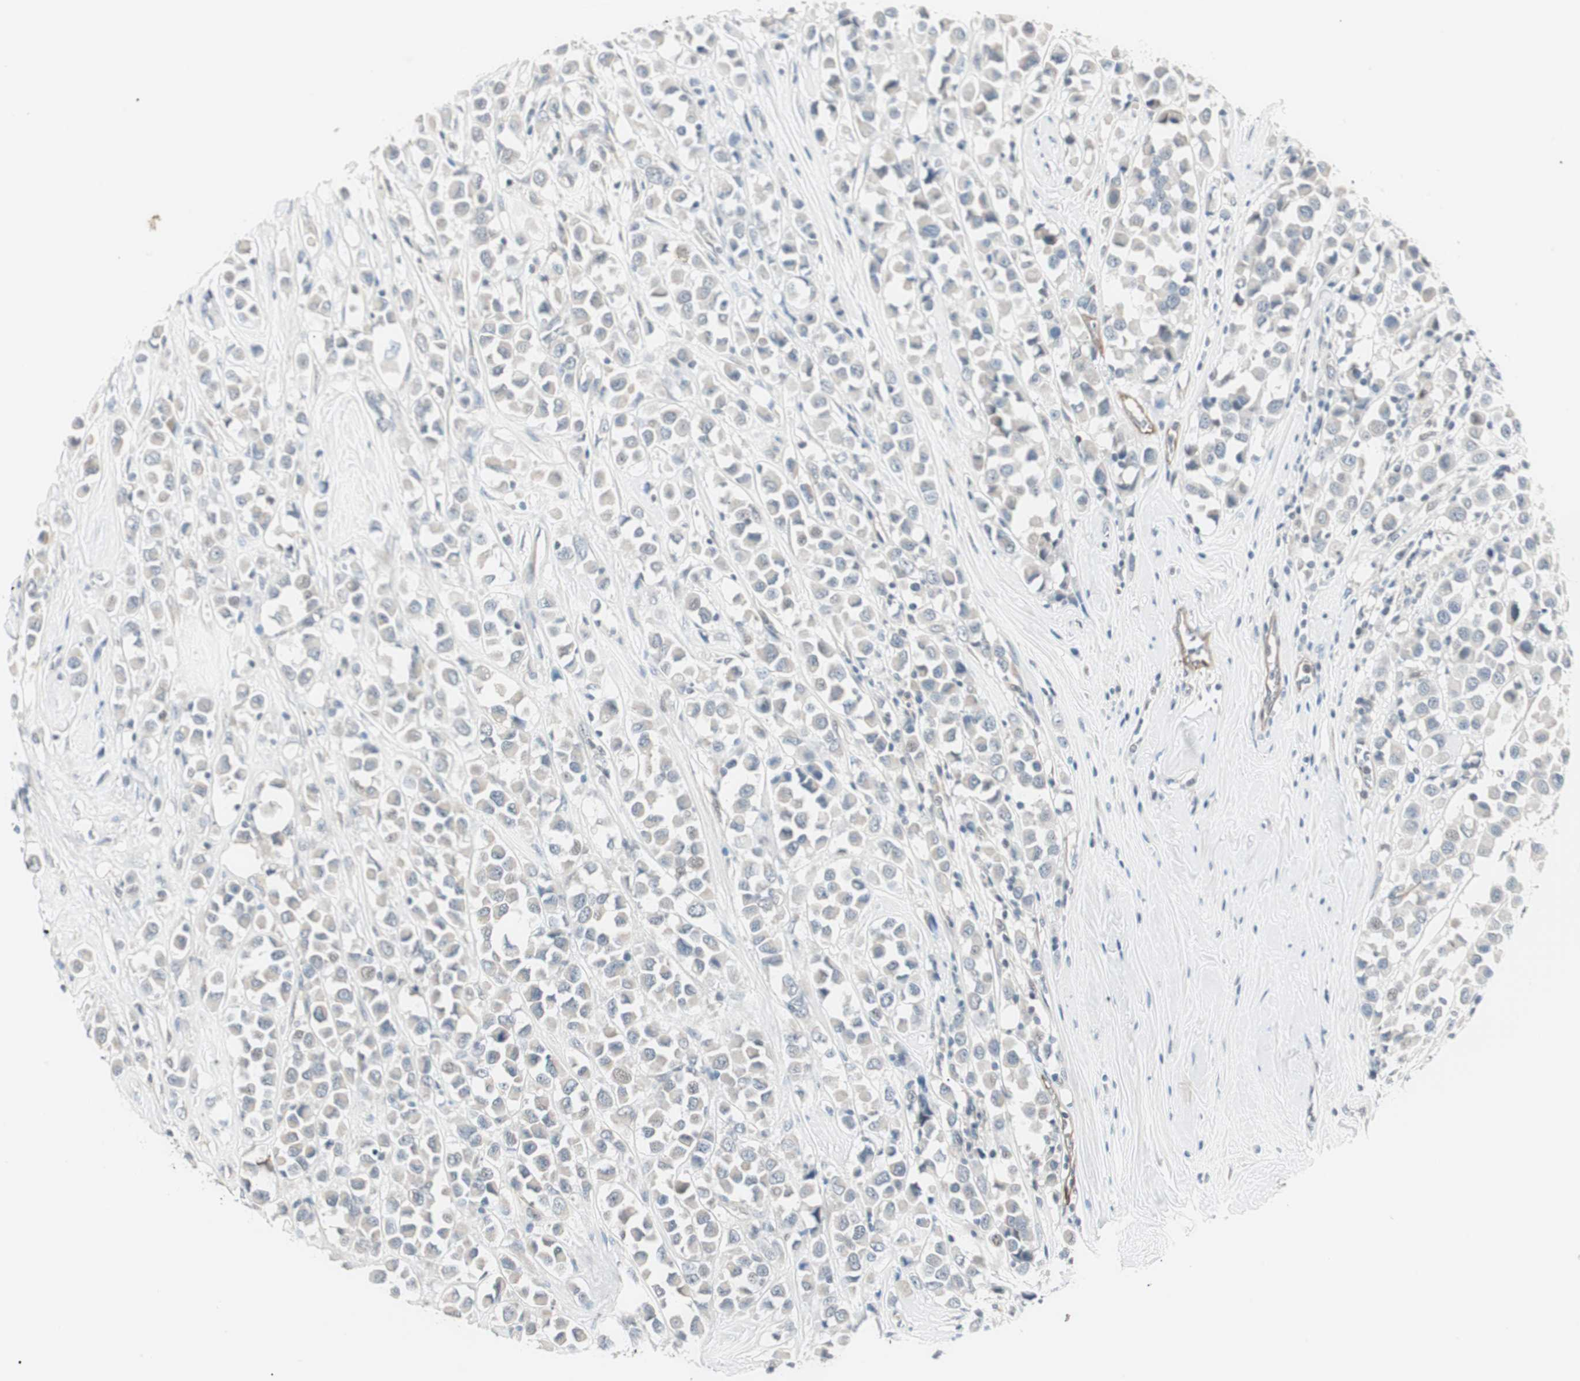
{"staining": {"intensity": "negative", "quantity": "none", "location": "none"}, "tissue": "breast cancer", "cell_type": "Tumor cells", "image_type": "cancer", "snomed": [{"axis": "morphology", "description": "Duct carcinoma"}, {"axis": "topography", "description": "Breast"}], "caption": "This image is of breast cancer stained with immunohistochemistry to label a protein in brown with the nuclei are counter-stained blue. There is no staining in tumor cells. (DAB immunohistochemistry (IHC) with hematoxylin counter stain).", "gene": "ITGB4", "patient": {"sex": "female", "age": 61}}